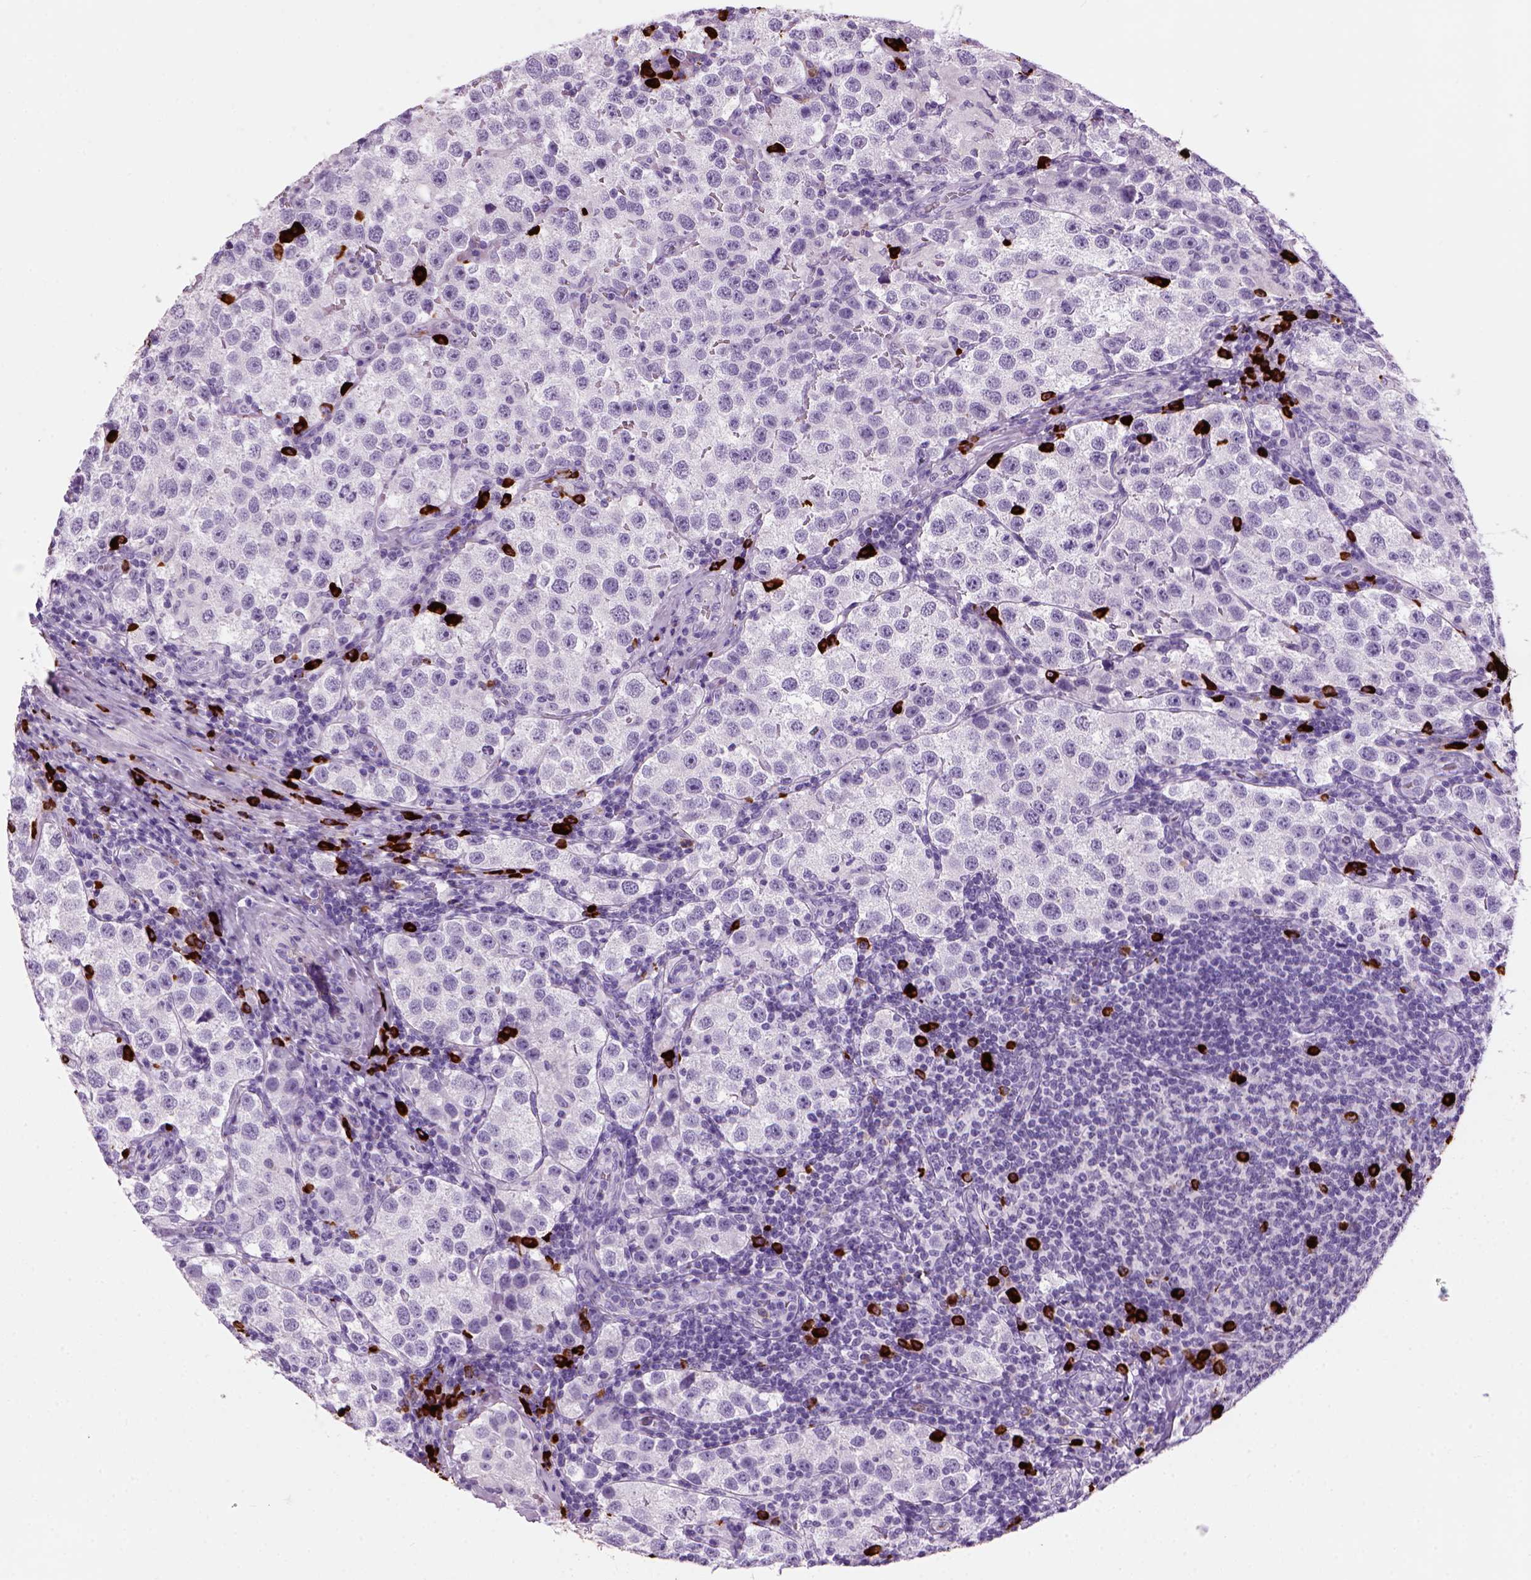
{"staining": {"intensity": "negative", "quantity": "none", "location": "none"}, "tissue": "testis cancer", "cell_type": "Tumor cells", "image_type": "cancer", "snomed": [{"axis": "morphology", "description": "Seminoma, NOS"}, {"axis": "topography", "description": "Testis"}], "caption": "IHC of human testis cancer displays no expression in tumor cells.", "gene": "MZB1", "patient": {"sex": "male", "age": 37}}